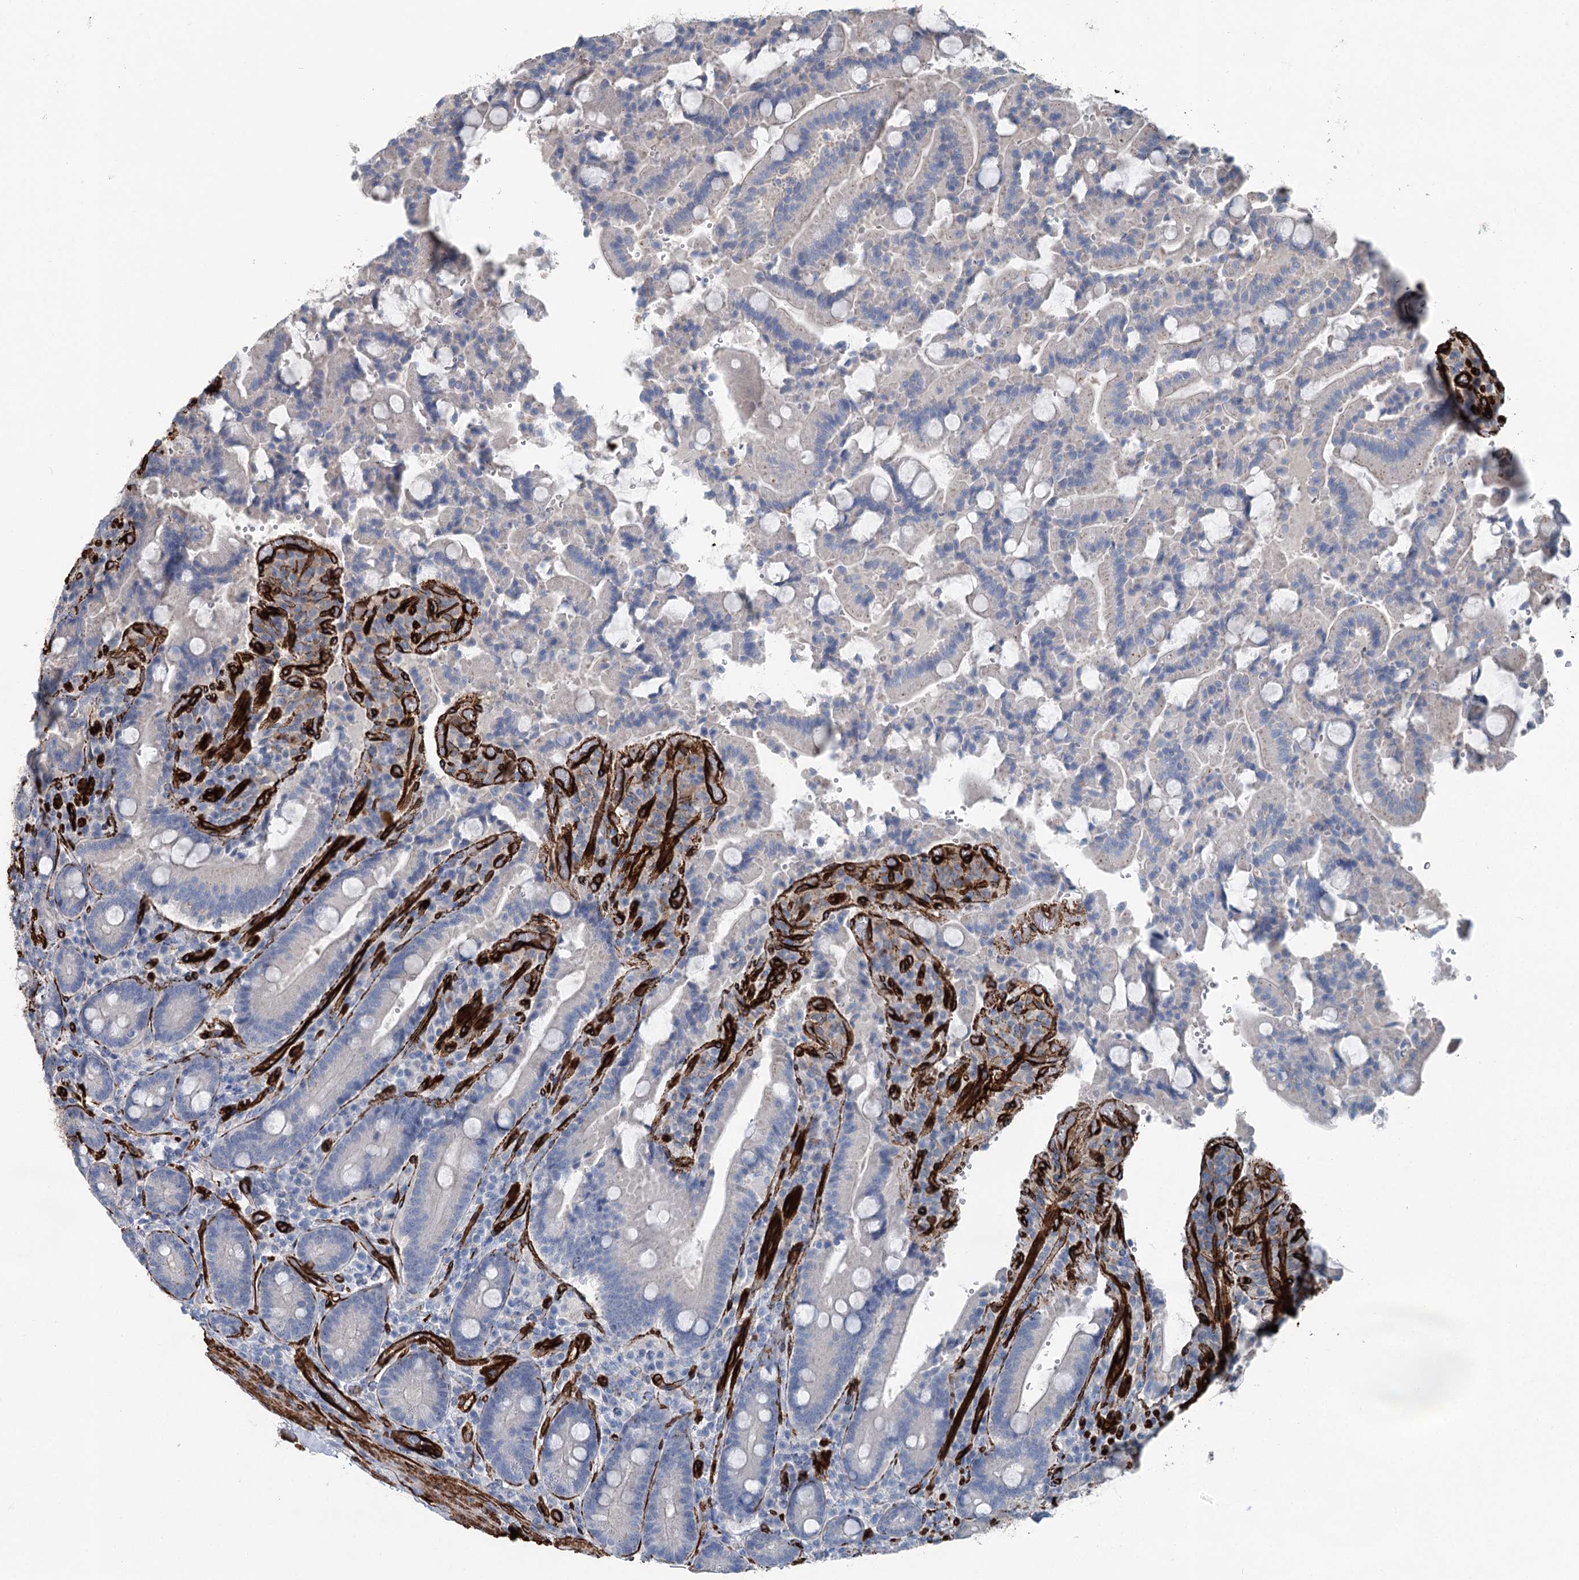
{"staining": {"intensity": "negative", "quantity": "none", "location": "none"}, "tissue": "duodenum", "cell_type": "Glandular cells", "image_type": "normal", "snomed": [{"axis": "morphology", "description": "Normal tissue, NOS"}, {"axis": "topography", "description": "Duodenum"}], "caption": "IHC of benign duodenum reveals no staining in glandular cells. The staining was performed using DAB to visualize the protein expression in brown, while the nuclei were stained in blue with hematoxylin (Magnification: 20x).", "gene": "IQSEC1", "patient": {"sex": "female", "age": 62}}